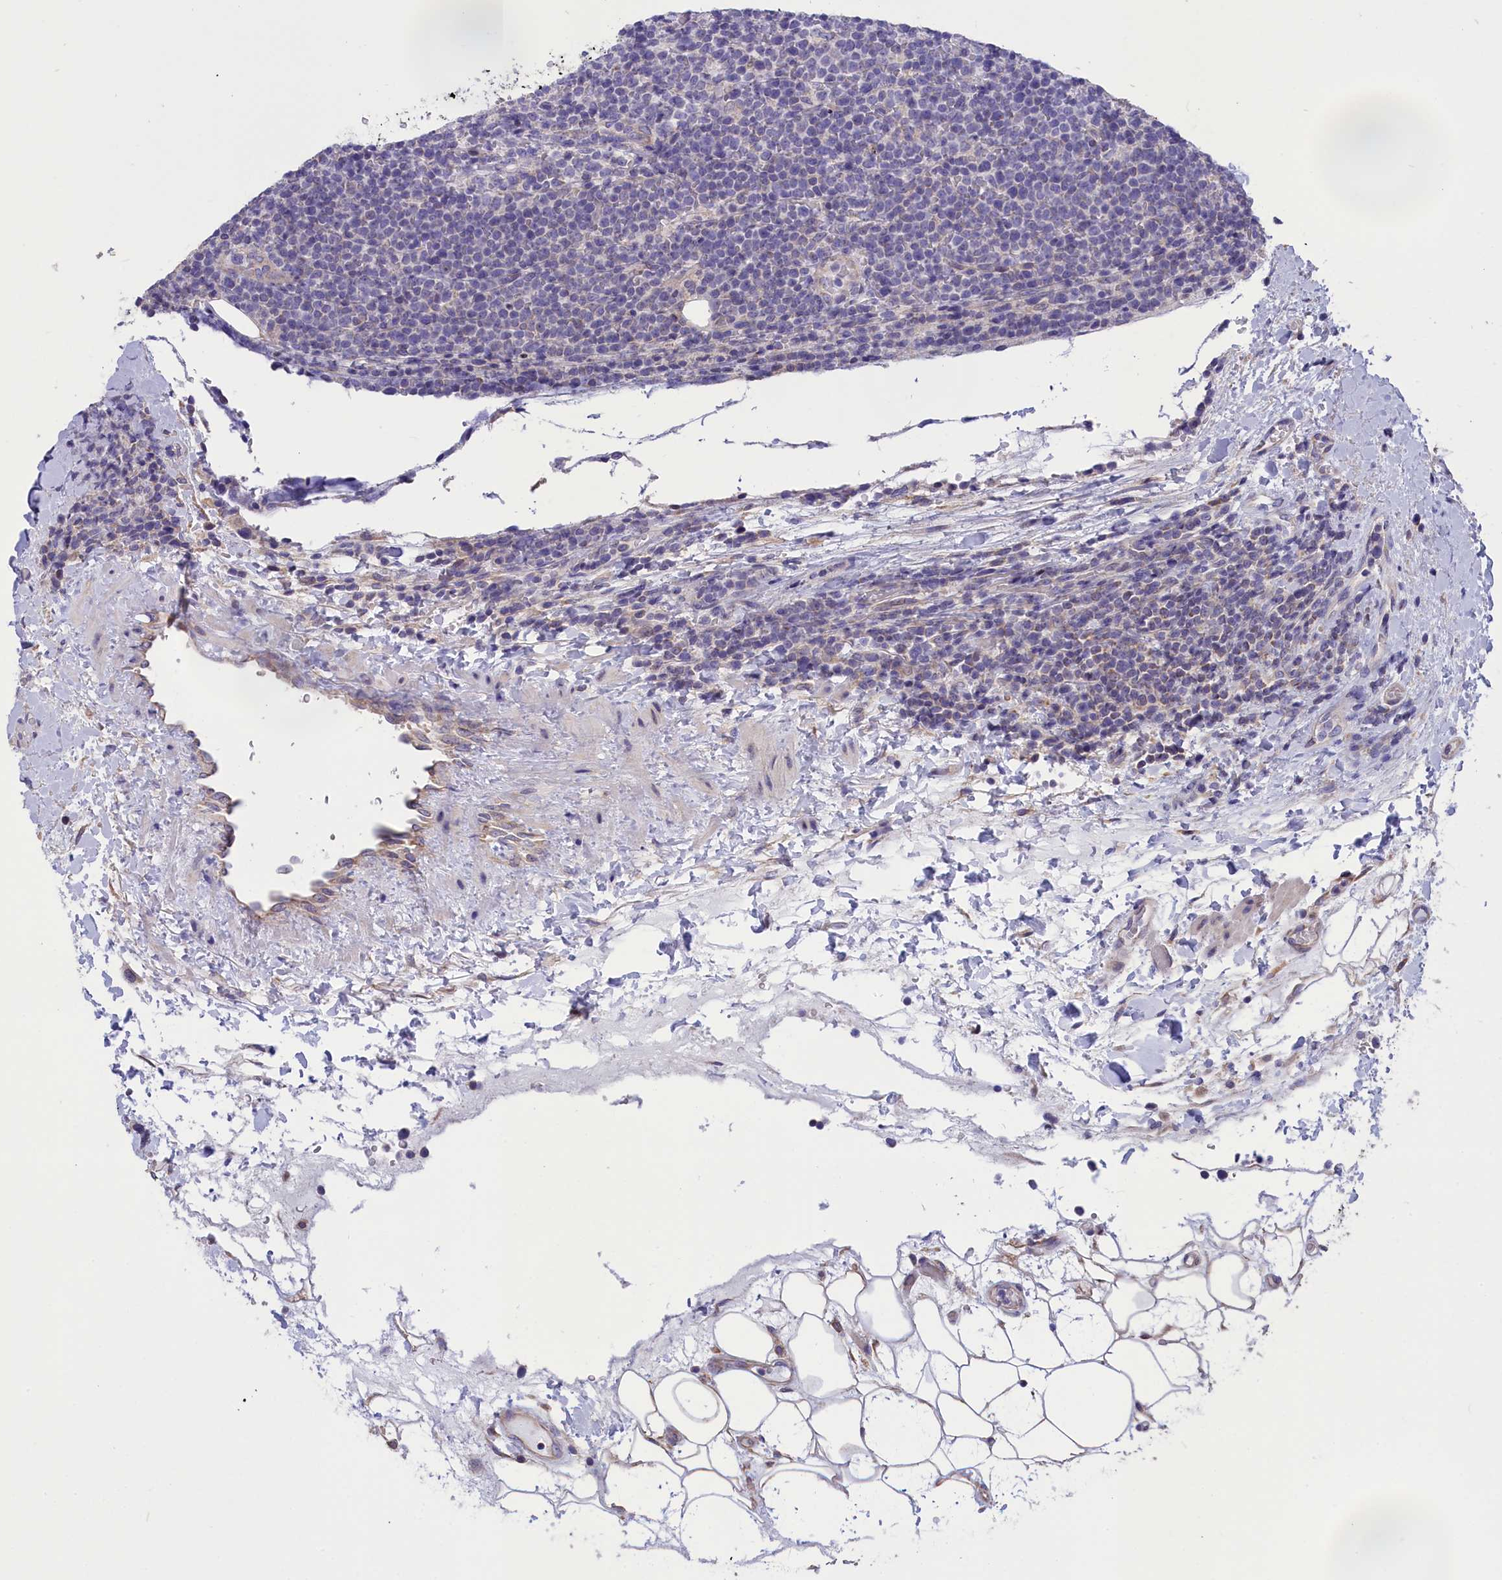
{"staining": {"intensity": "negative", "quantity": "none", "location": "none"}, "tissue": "lymphoma", "cell_type": "Tumor cells", "image_type": "cancer", "snomed": [{"axis": "morphology", "description": "Malignant lymphoma, non-Hodgkin's type, High grade"}, {"axis": "topography", "description": "Lymph node"}], "caption": "DAB immunohistochemical staining of high-grade malignant lymphoma, non-Hodgkin's type displays no significant positivity in tumor cells.", "gene": "CYP2U1", "patient": {"sex": "male", "age": 61}}